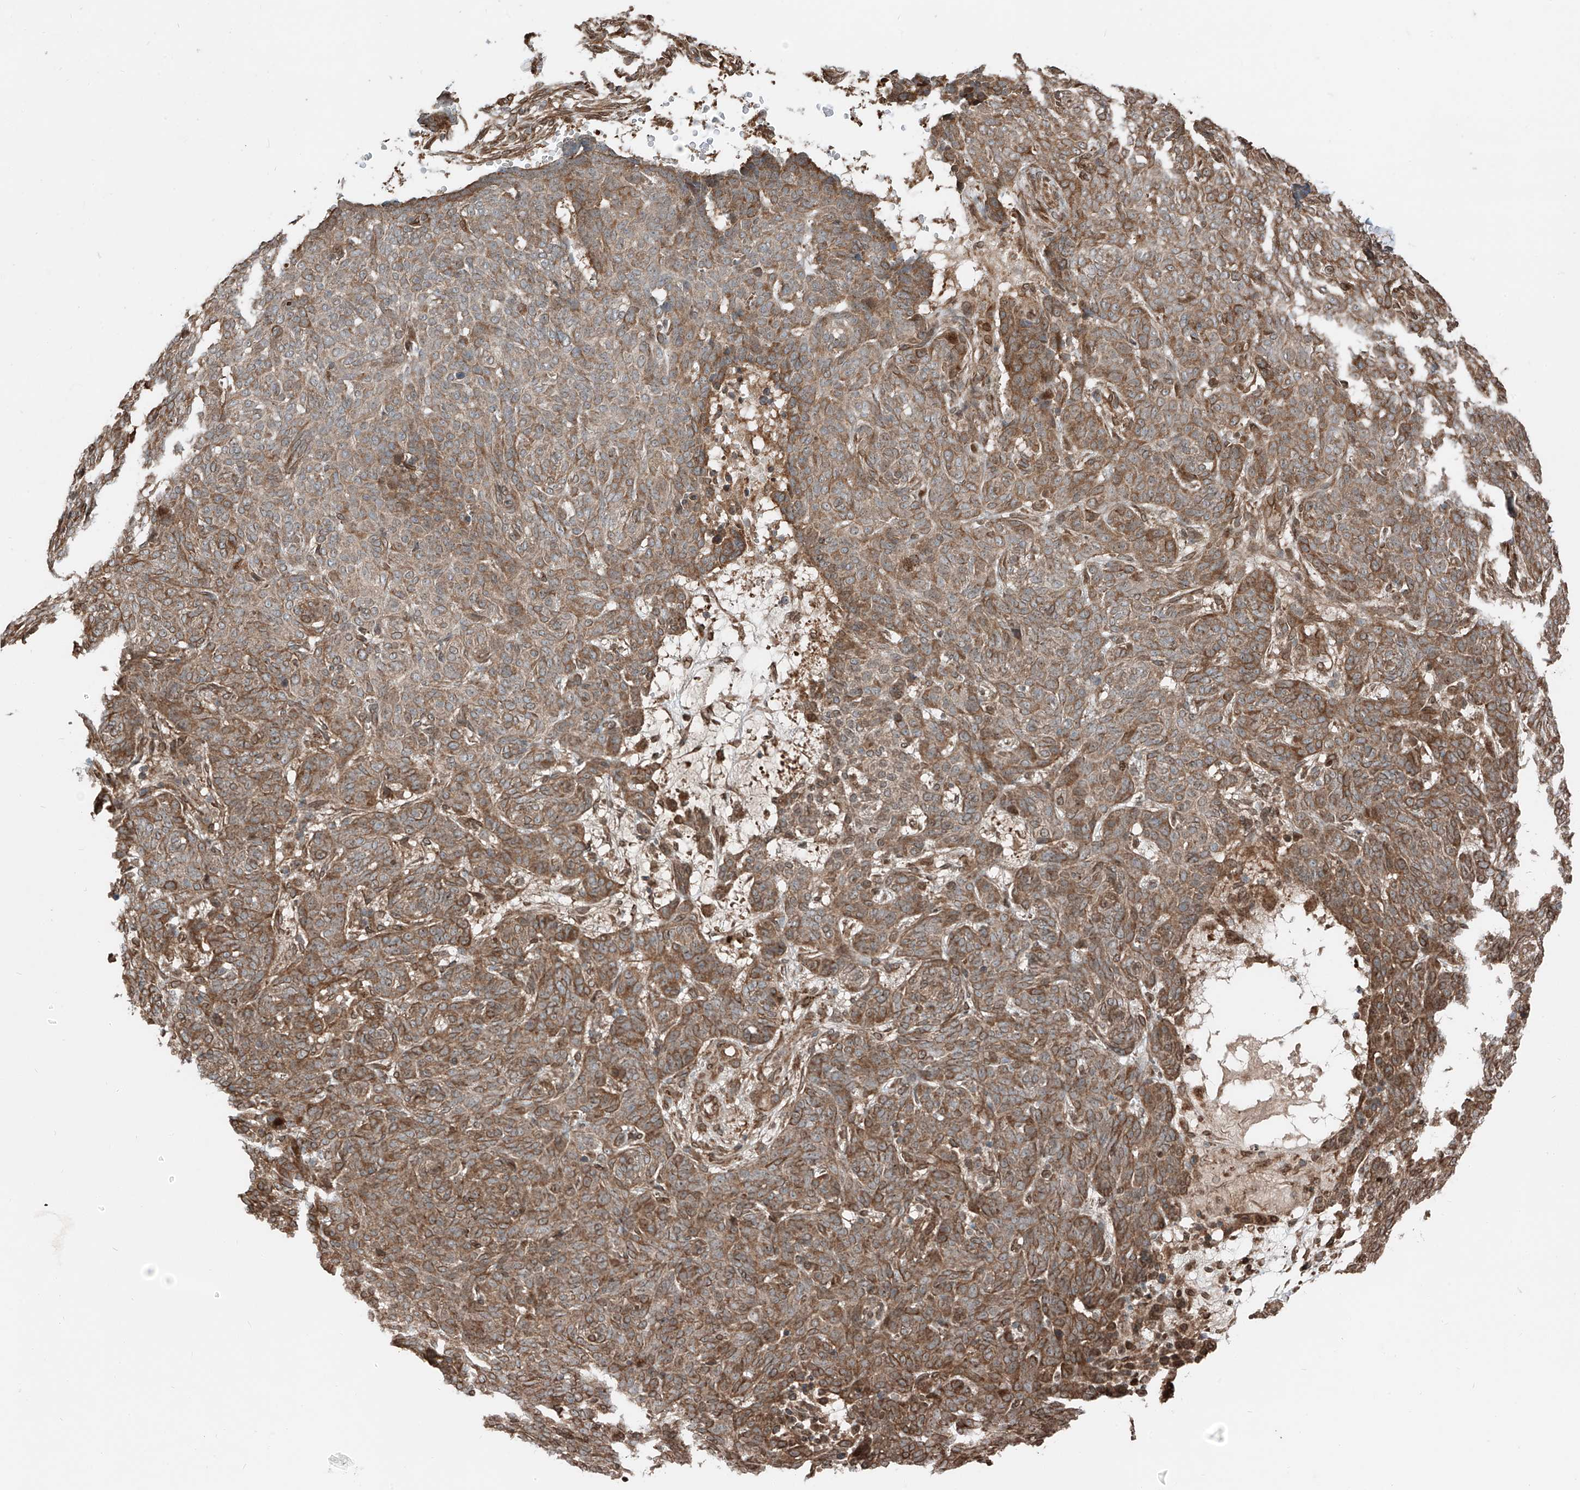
{"staining": {"intensity": "moderate", "quantity": ">75%", "location": "cytoplasmic/membranous"}, "tissue": "skin cancer", "cell_type": "Tumor cells", "image_type": "cancer", "snomed": [{"axis": "morphology", "description": "Basal cell carcinoma"}, {"axis": "topography", "description": "Skin"}], "caption": "Immunohistochemistry (IHC) histopathology image of human basal cell carcinoma (skin) stained for a protein (brown), which demonstrates medium levels of moderate cytoplasmic/membranous positivity in about >75% of tumor cells.", "gene": "CEP162", "patient": {"sex": "male", "age": 85}}